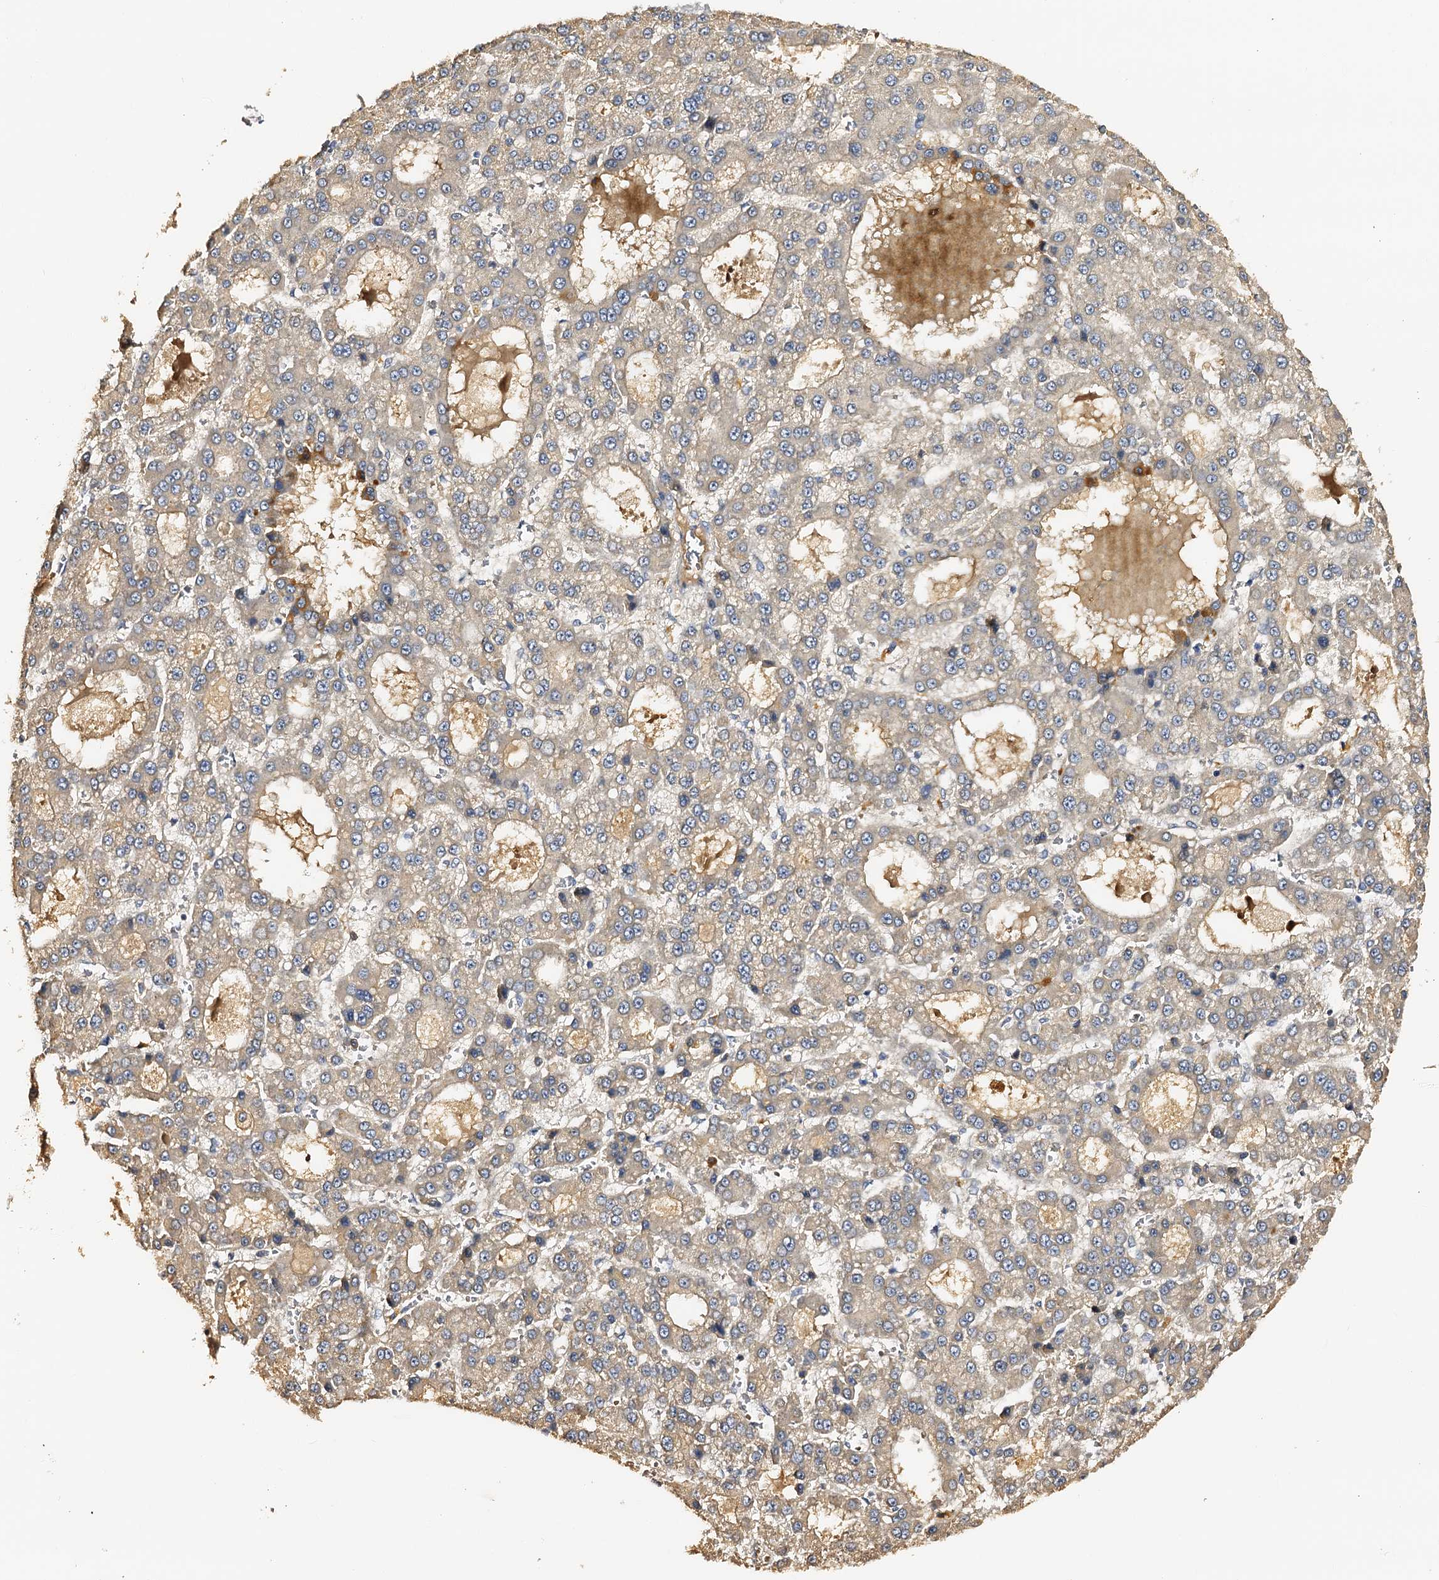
{"staining": {"intensity": "negative", "quantity": "none", "location": "none"}, "tissue": "liver cancer", "cell_type": "Tumor cells", "image_type": "cancer", "snomed": [{"axis": "morphology", "description": "Carcinoma, Hepatocellular, NOS"}, {"axis": "topography", "description": "Liver"}], "caption": "The IHC photomicrograph has no significant staining in tumor cells of liver hepatocellular carcinoma tissue.", "gene": "DMXL2", "patient": {"sex": "male", "age": 70}}